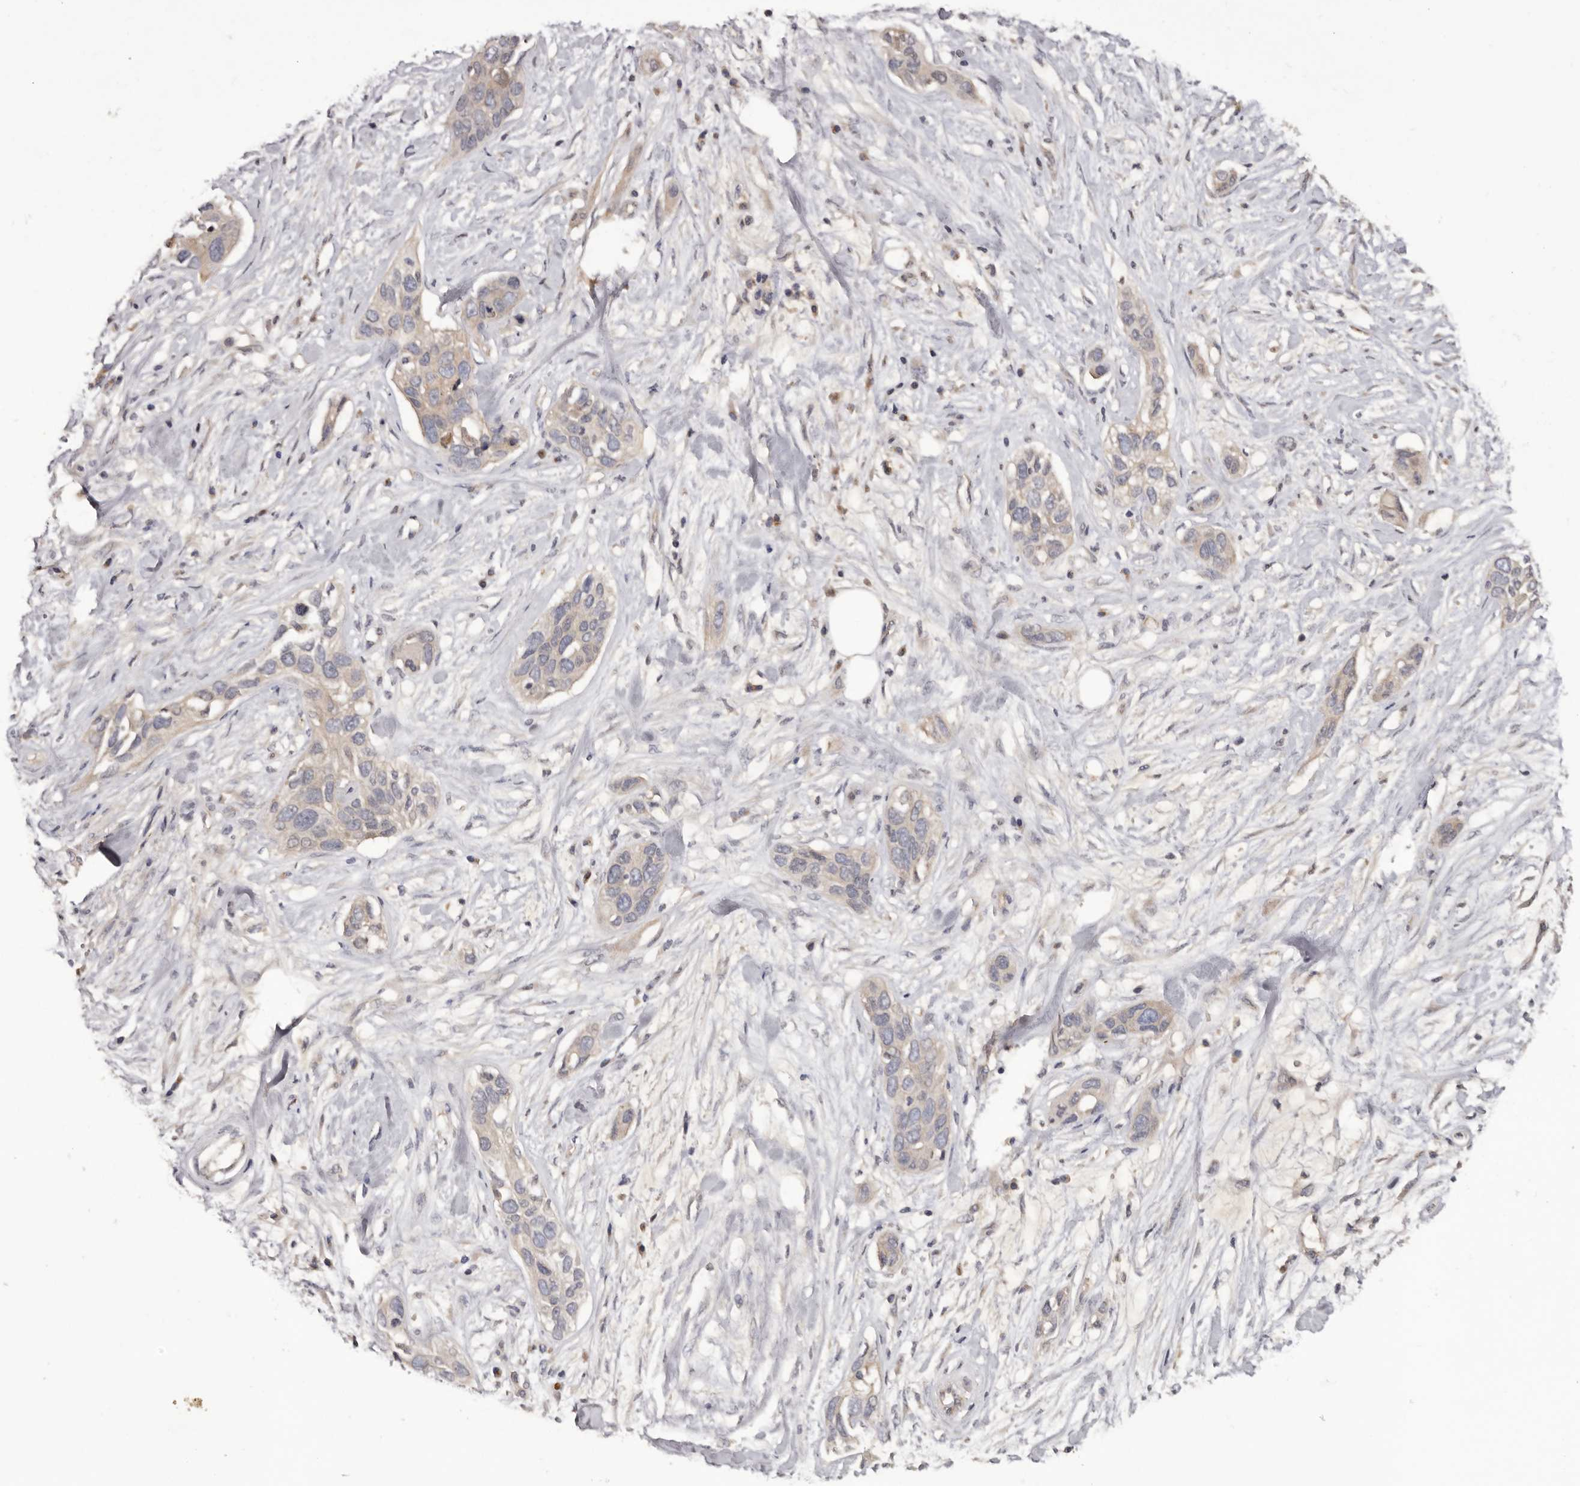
{"staining": {"intensity": "negative", "quantity": "none", "location": "none"}, "tissue": "pancreatic cancer", "cell_type": "Tumor cells", "image_type": "cancer", "snomed": [{"axis": "morphology", "description": "Adenocarcinoma, NOS"}, {"axis": "topography", "description": "Pancreas"}], "caption": "Tumor cells show no significant staining in adenocarcinoma (pancreatic). (IHC, brightfield microscopy, high magnification).", "gene": "INKA2", "patient": {"sex": "female", "age": 60}}